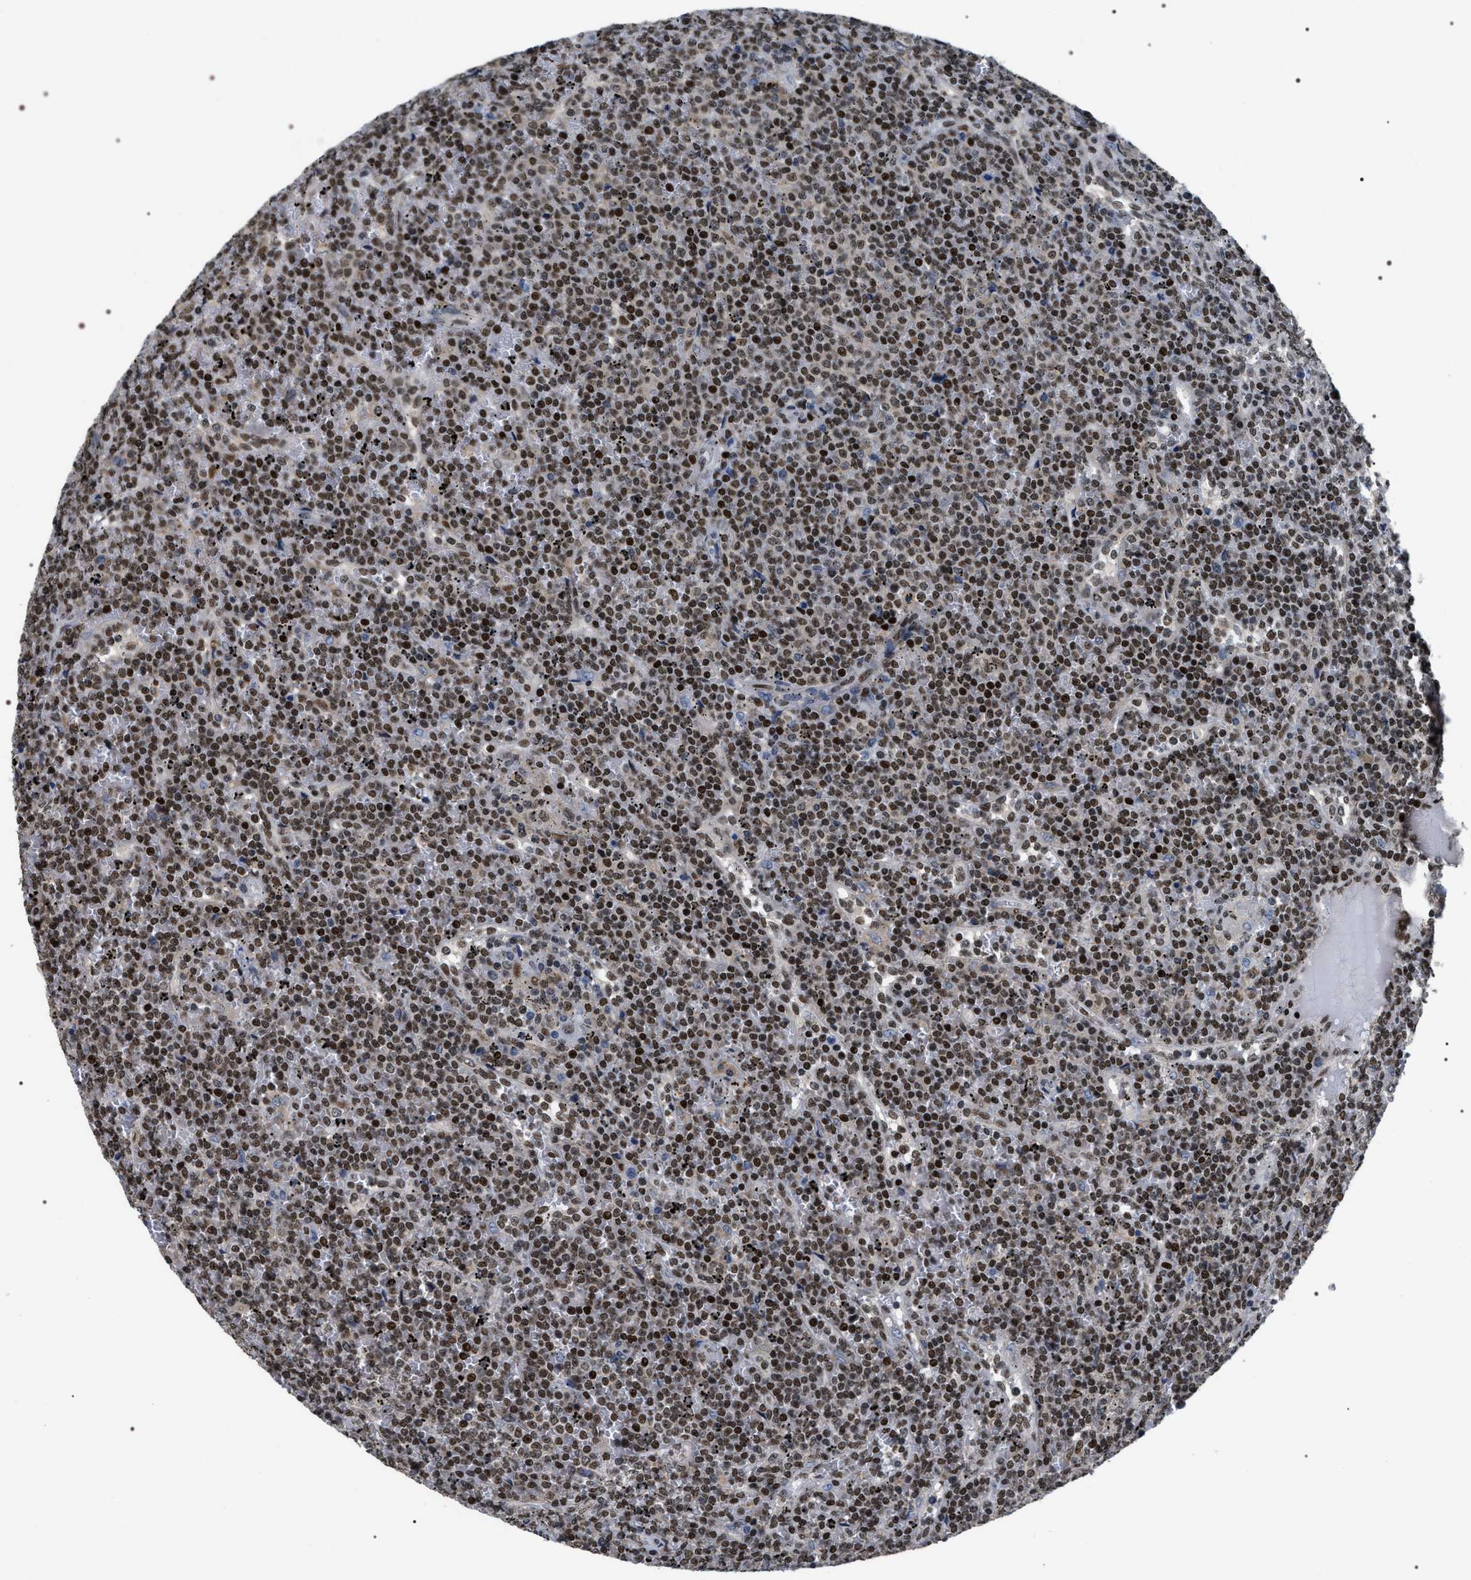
{"staining": {"intensity": "strong", "quantity": ">75%", "location": "nuclear"}, "tissue": "lymphoma", "cell_type": "Tumor cells", "image_type": "cancer", "snomed": [{"axis": "morphology", "description": "Malignant lymphoma, non-Hodgkin's type, Low grade"}, {"axis": "topography", "description": "Spleen"}], "caption": "Malignant lymphoma, non-Hodgkin's type (low-grade) tissue reveals strong nuclear staining in approximately >75% of tumor cells", "gene": "C7orf25", "patient": {"sex": "female", "age": 19}}